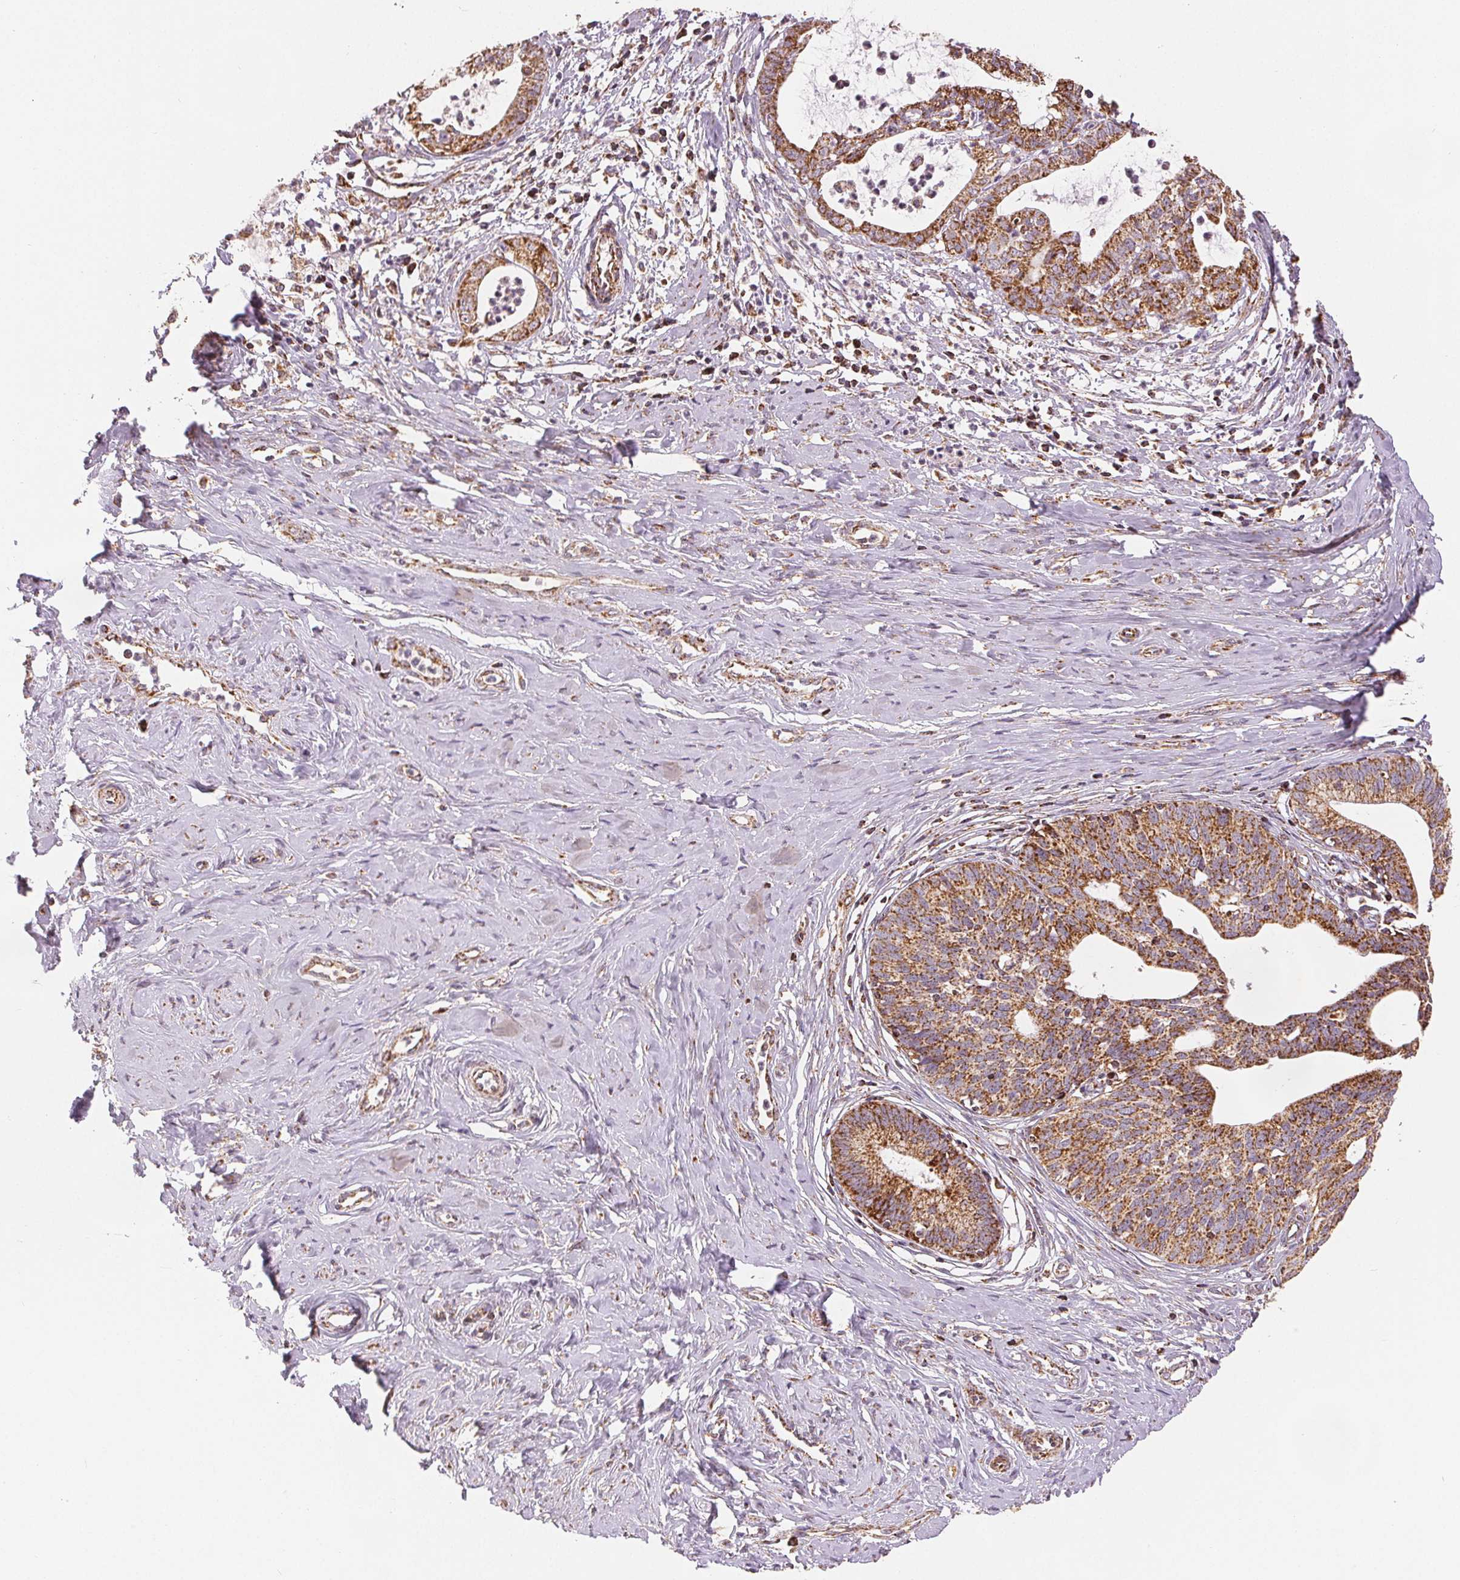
{"staining": {"intensity": "strong", "quantity": ">75%", "location": "cytoplasmic/membranous"}, "tissue": "cervical cancer", "cell_type": "Tumor cells", "image_type": "cancer", "snomed": [{"axis": "morphology", "description": "Normal tissue, NOS"}, {"axis": "morphology", "description": "Adenocarcinoma, NOS"}, {"axis": "topography", "description": "Cervix"}], "caption": "Immunohistochemical staining of human cervical cancer reveals strong cytoplasmic/membranous protein positivity in about >75% of tumor cells. The staining was performed using DAB to visualize the protein expression in brown, while the nuclei were stained in blue with hematoxylin (Magnification: 20x).", "gene": "SDHB", "patient": {"sex": "female", "age": 38}}